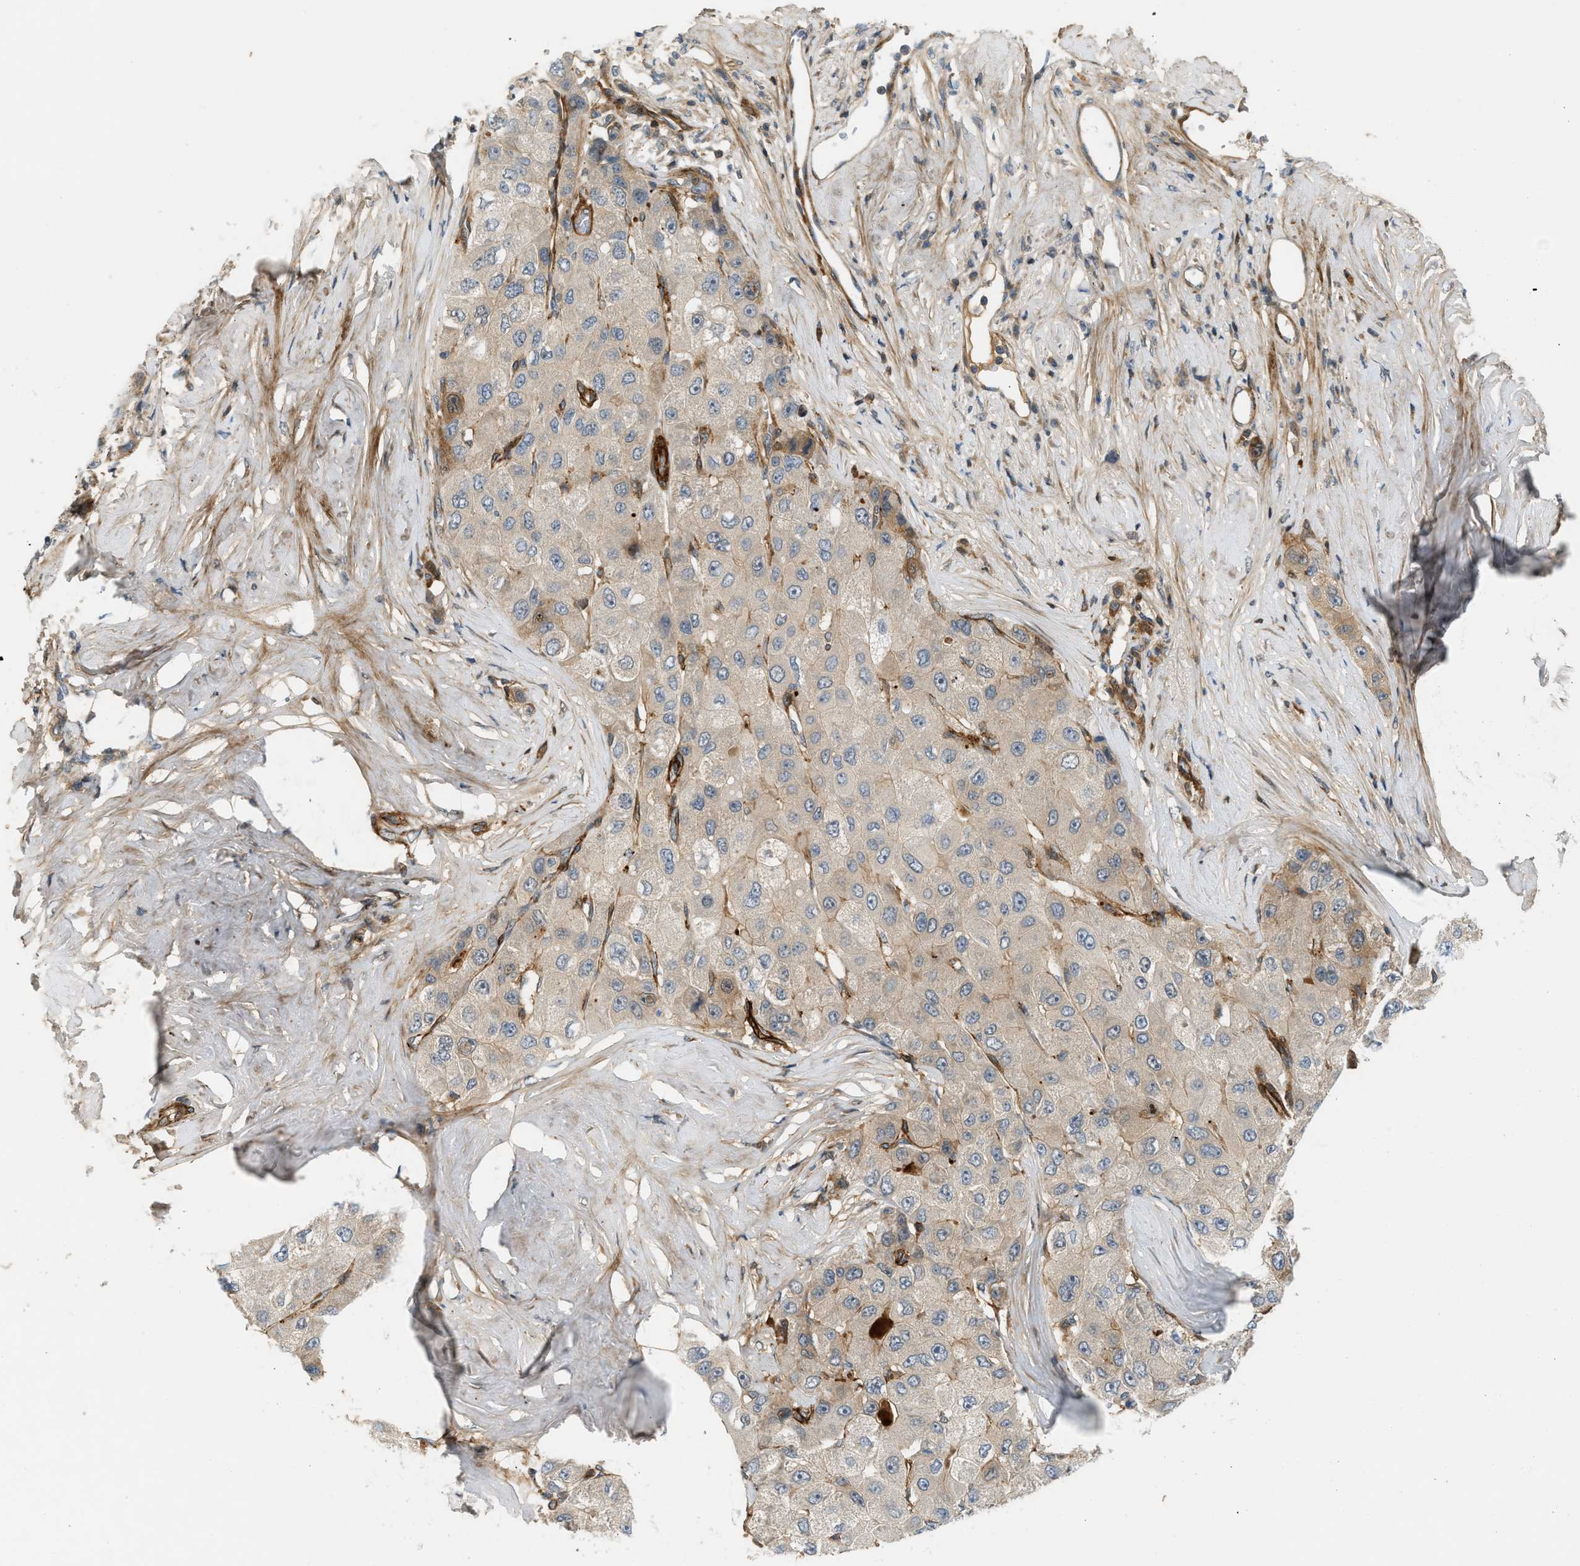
{"staining": {"intensity": "weak", "quantity": ">75%", "location": "cytoplasmic/membranous"}, "tissue": "liver cancer", "cell_type": "Tumor cells", "image_type": "cancer", "snomed": [{"axis": "morphology", "description": "Carcinoma, Hepatocellular, NOS"}, {"axis": "topography", "description": "Liver"}], "caption": "DAB (3,3'-diaminobenzidine) immunohistochemical staining of human liver cancer displays weak cytoplasmic/membranous protein expression in approximately >75% of tumor cells.", "gene": "EDNRA", "patient": {"sex": "male", "age": 80}}